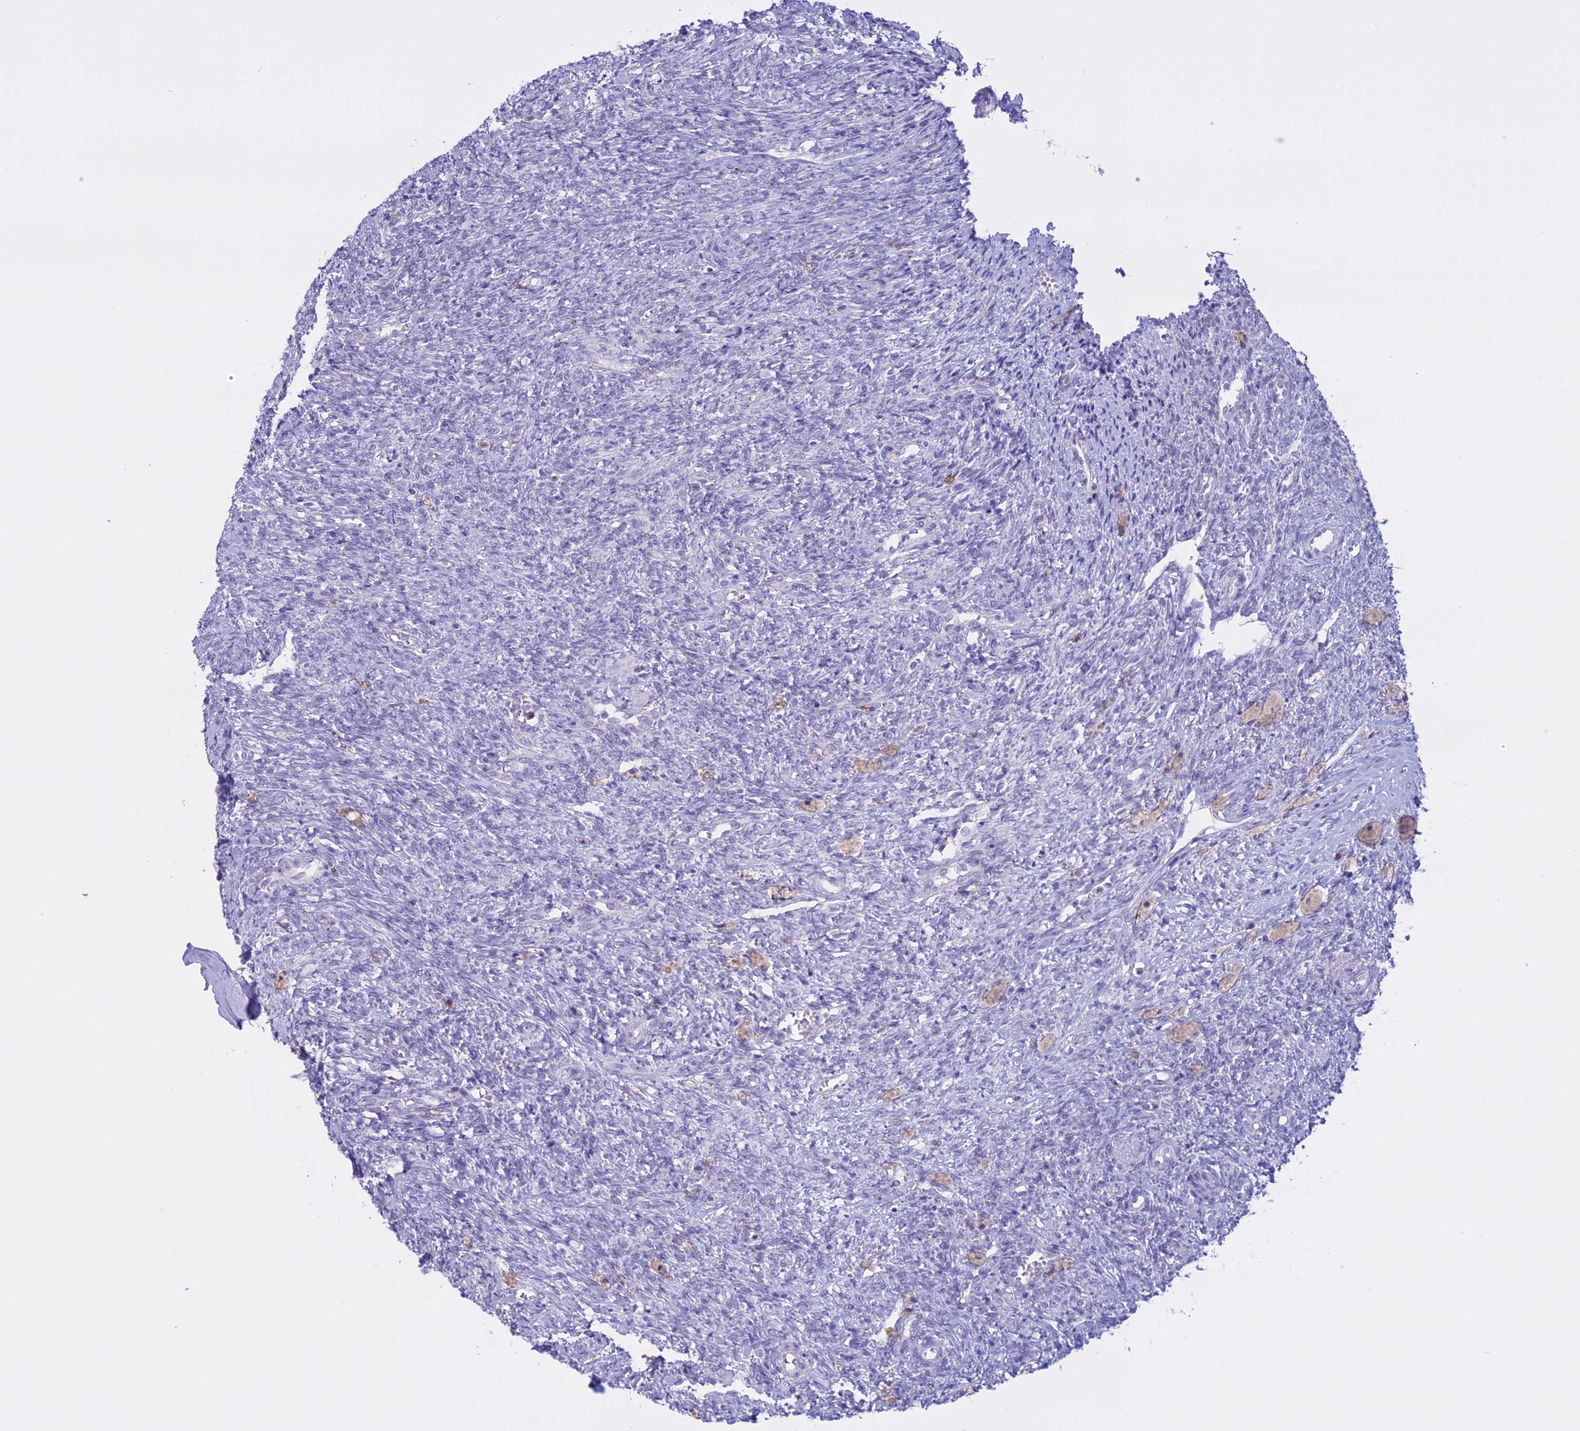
{"staining": {"intensity": "negative", "quantity": "none", "location": "none"}, "tissue": "ovary", "cell_type": "Ovarian stroma cells", "image_type": "normal", "snomed": [{"axis": "morphology", "description": "Normal tissue, NOS"}, {"axis": "topography", "description": "Ovary"}], "caption": "An image of human ovary is negative for staining in ovarian stroma cells. (Brightfield microscopy of DAB (3,3'-diaminobenzidine) immunohistochemistry (IHC) at high magnification).", "gene": "LHFPL2", "patient": {"sex": "female", "age": 41}}